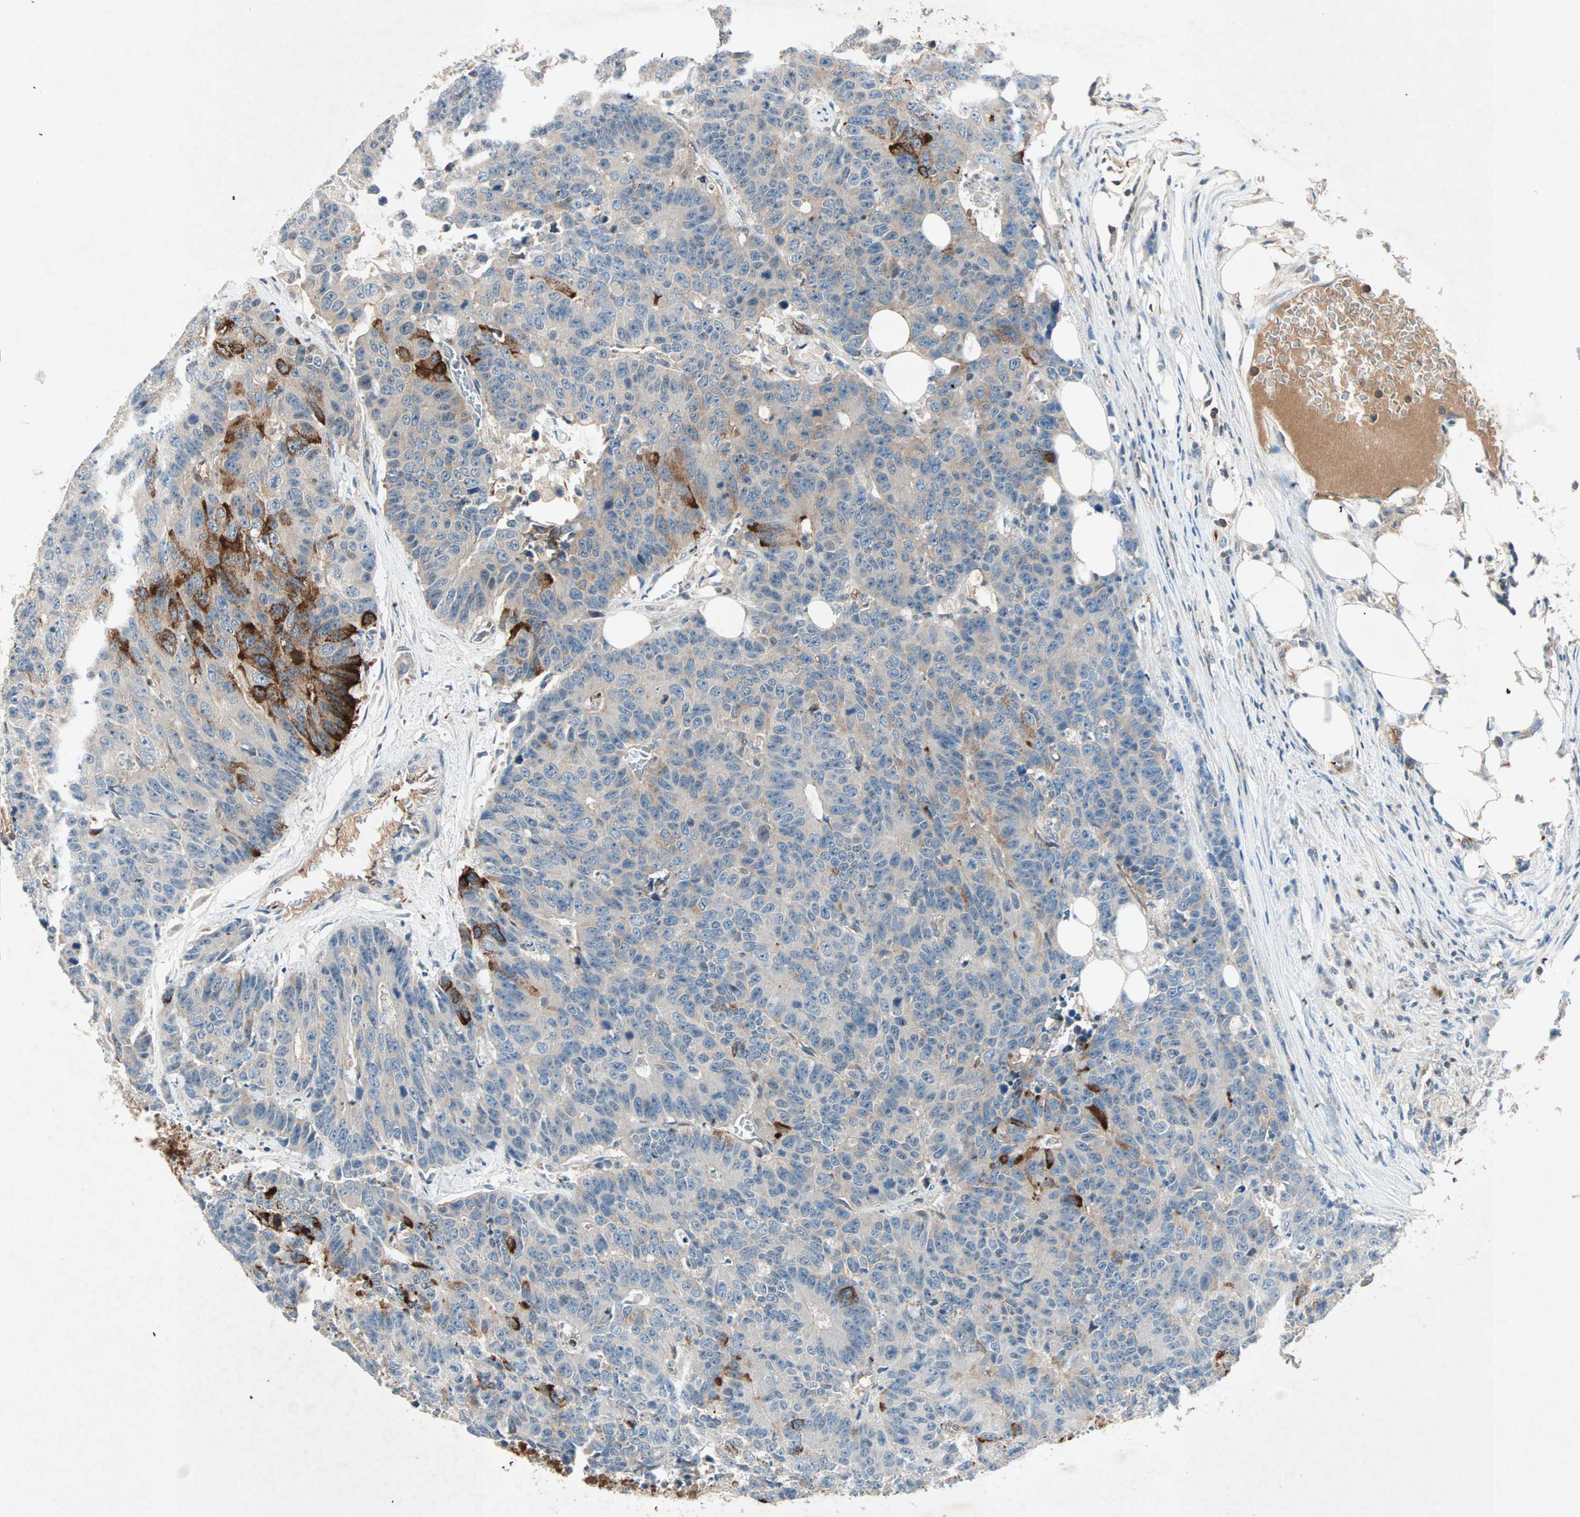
{"staining": {"intensity": "weak", "quantity": "25%-75%", "location": "cytoplasmic/membranous"}, "tissue": "colorectal cancer", "cell_type": "Tumor cells", "image_type": "cancer", "snomed": [{"axis": "morphology", "description": "Adenocarcinoma, NOS"}, {"axis": "topography", "description": "Colon"}], "caption": "Weak cytoplasmic/membranous staining is present in about 25%-75% of tumor cells in colorectal cancer. The protein is stained brown, and the nuclei are stained in blue (DAB (3,3'-diaminobenzidine) IHC with brightfield microscopy, high magnification).", "gene": "TEC", "patient": {"sex": "female", "age": 86}}